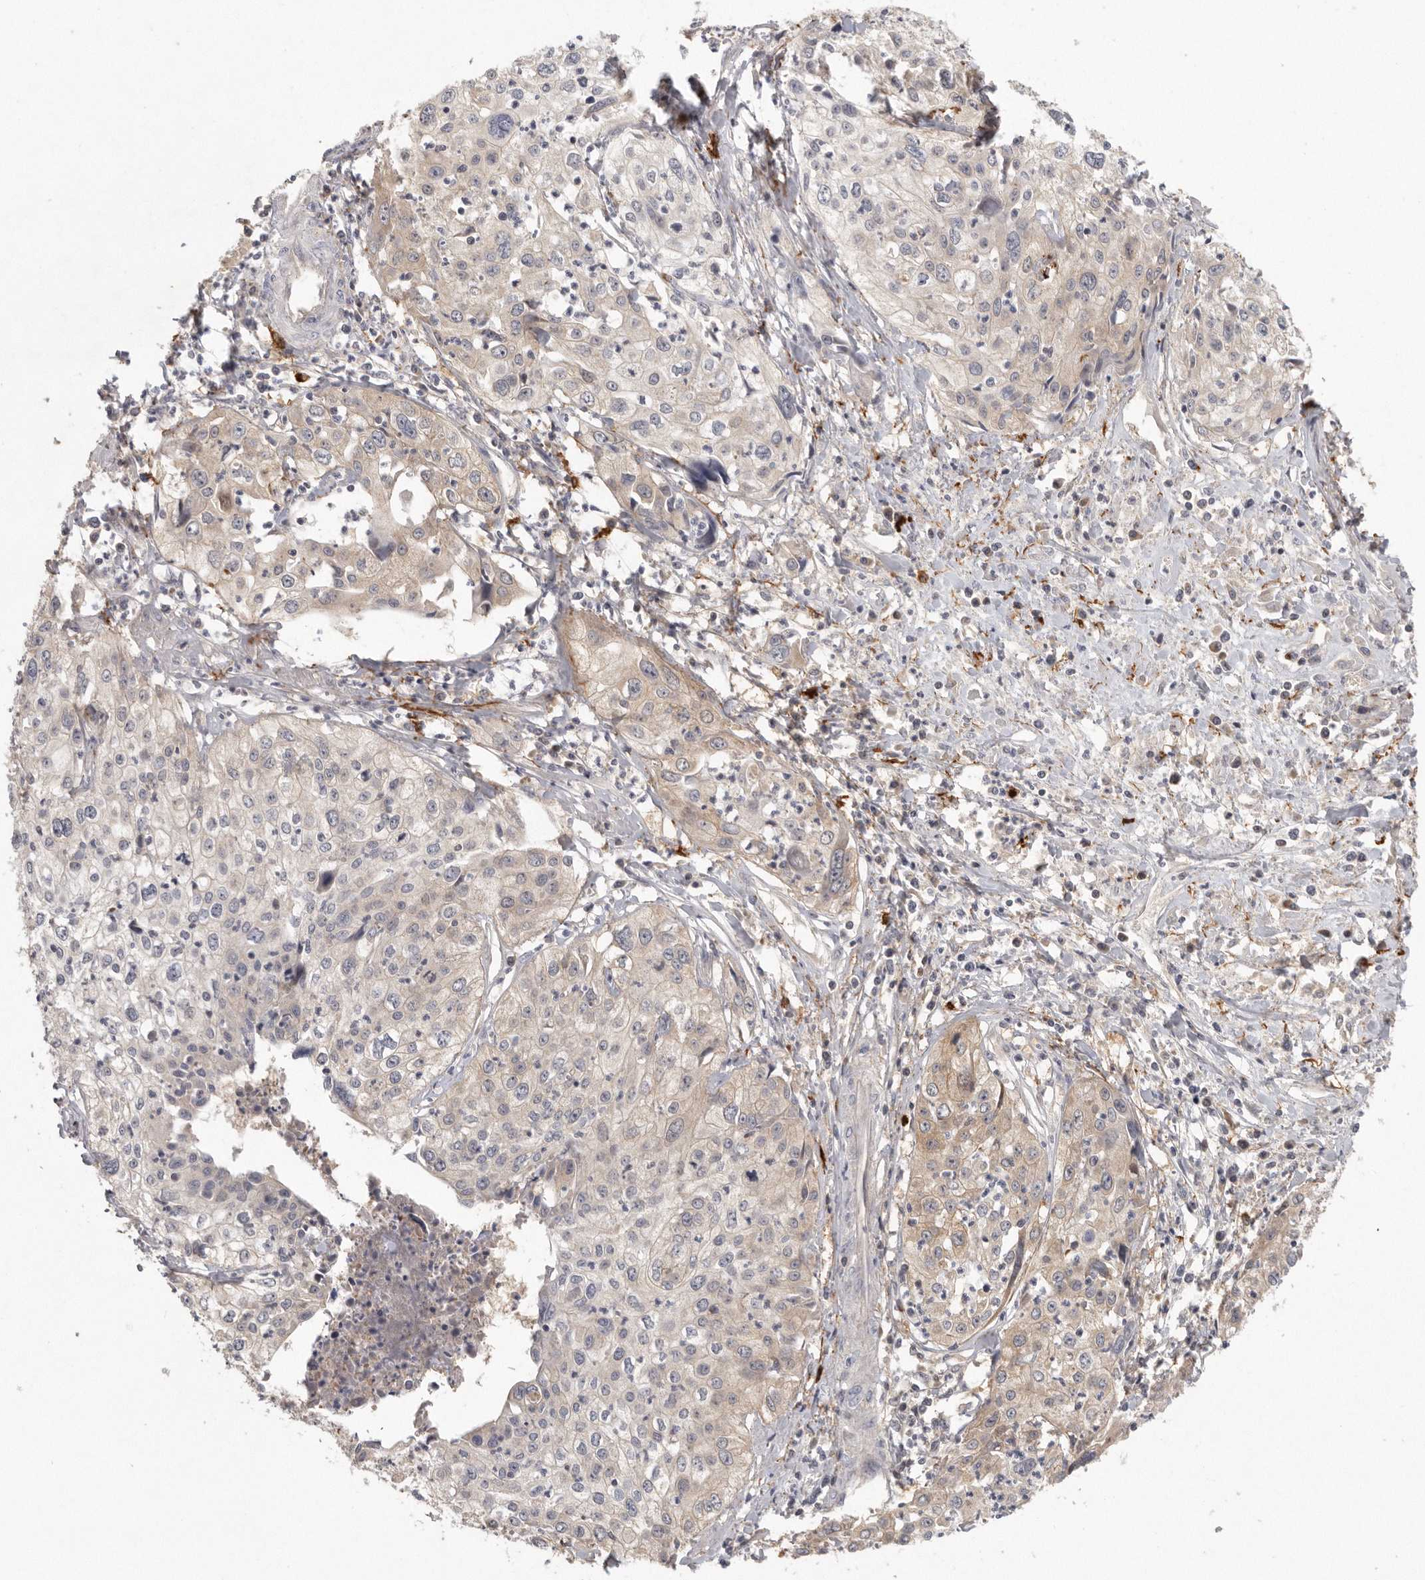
{"staining": {"intensity": "weak", "quantity": "25%-75%", "location": "cytoplasmic/membranous"}, "tissue": "cervical cancer", "cell_type": "Tumor cells", "image_type": "cancer", "snomed": [{"axis": "morphology", "description": "Squamous cell carcinoma, NOS"}, {"axis": "topography", "description": "Cervix"}], "caption": "Human cervical cancer (squamous cell carcinoma) stained with a protein marker reveals weak staining in tumor cells.", "gene": "CFAP298", "patient": {"sex": "female", "age": 31}}